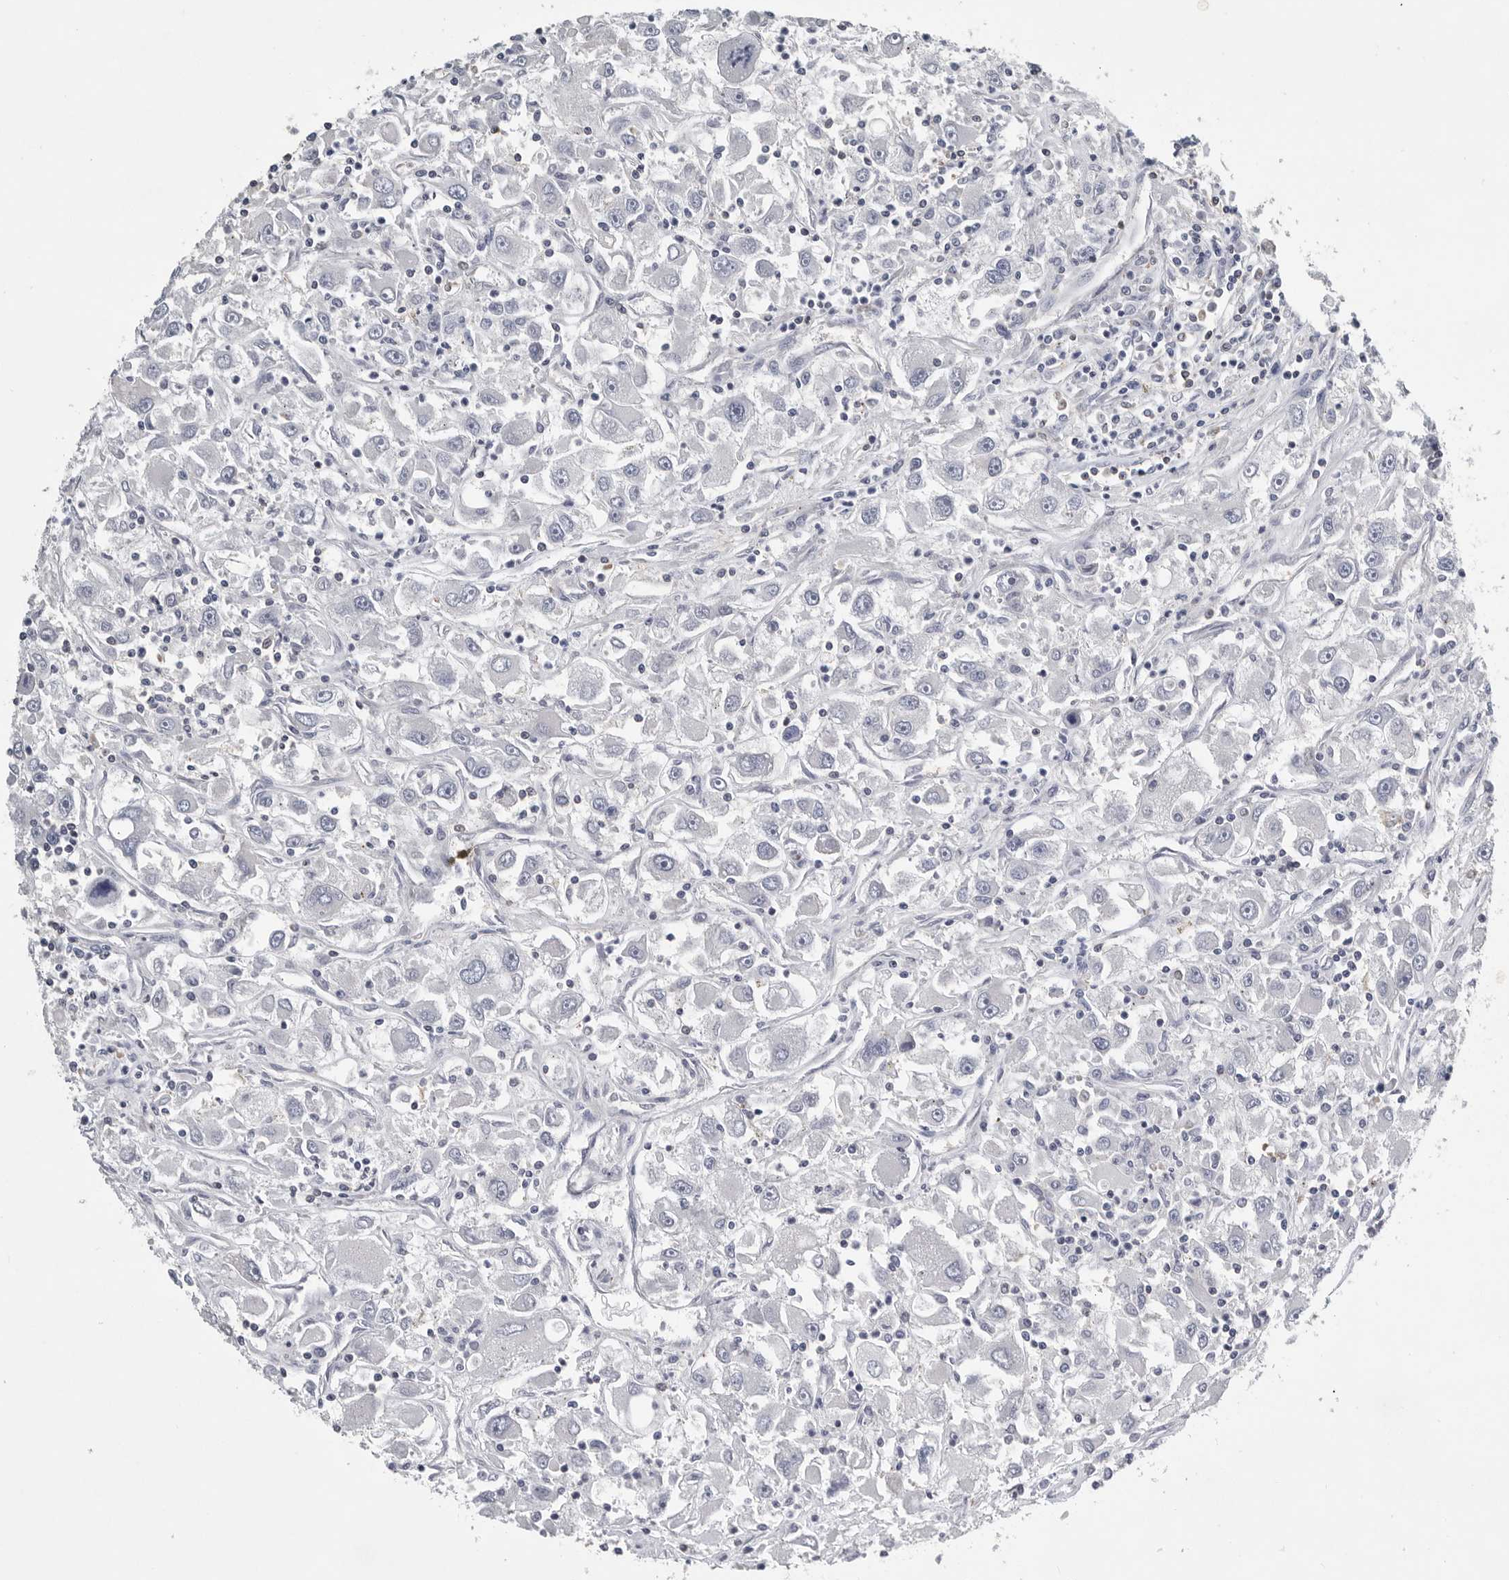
{"staining": {"intensity": "negative", "quantity": "none", "location": "none"}, "tissue": "renal cancer", "cell_type": "Tumor cells", "image_type": "cancer", "snomed": [{"axis": "morphology", "description": "Adenocarcinoma, NOS"}, {"axis": "topography", "description": "Kidney"}], "caption": "Renal cancer (adenocarcinoma) was stained to show a protein in brown. There is no significant expression in tumor cells. (Stains: DAB immunohistochemistry with hematoxylin counter stain, Microscopy: brightfield microscopy at high magnification).", "gene": "PDCD4", "patient": {"sex": "female", "age": 52}}